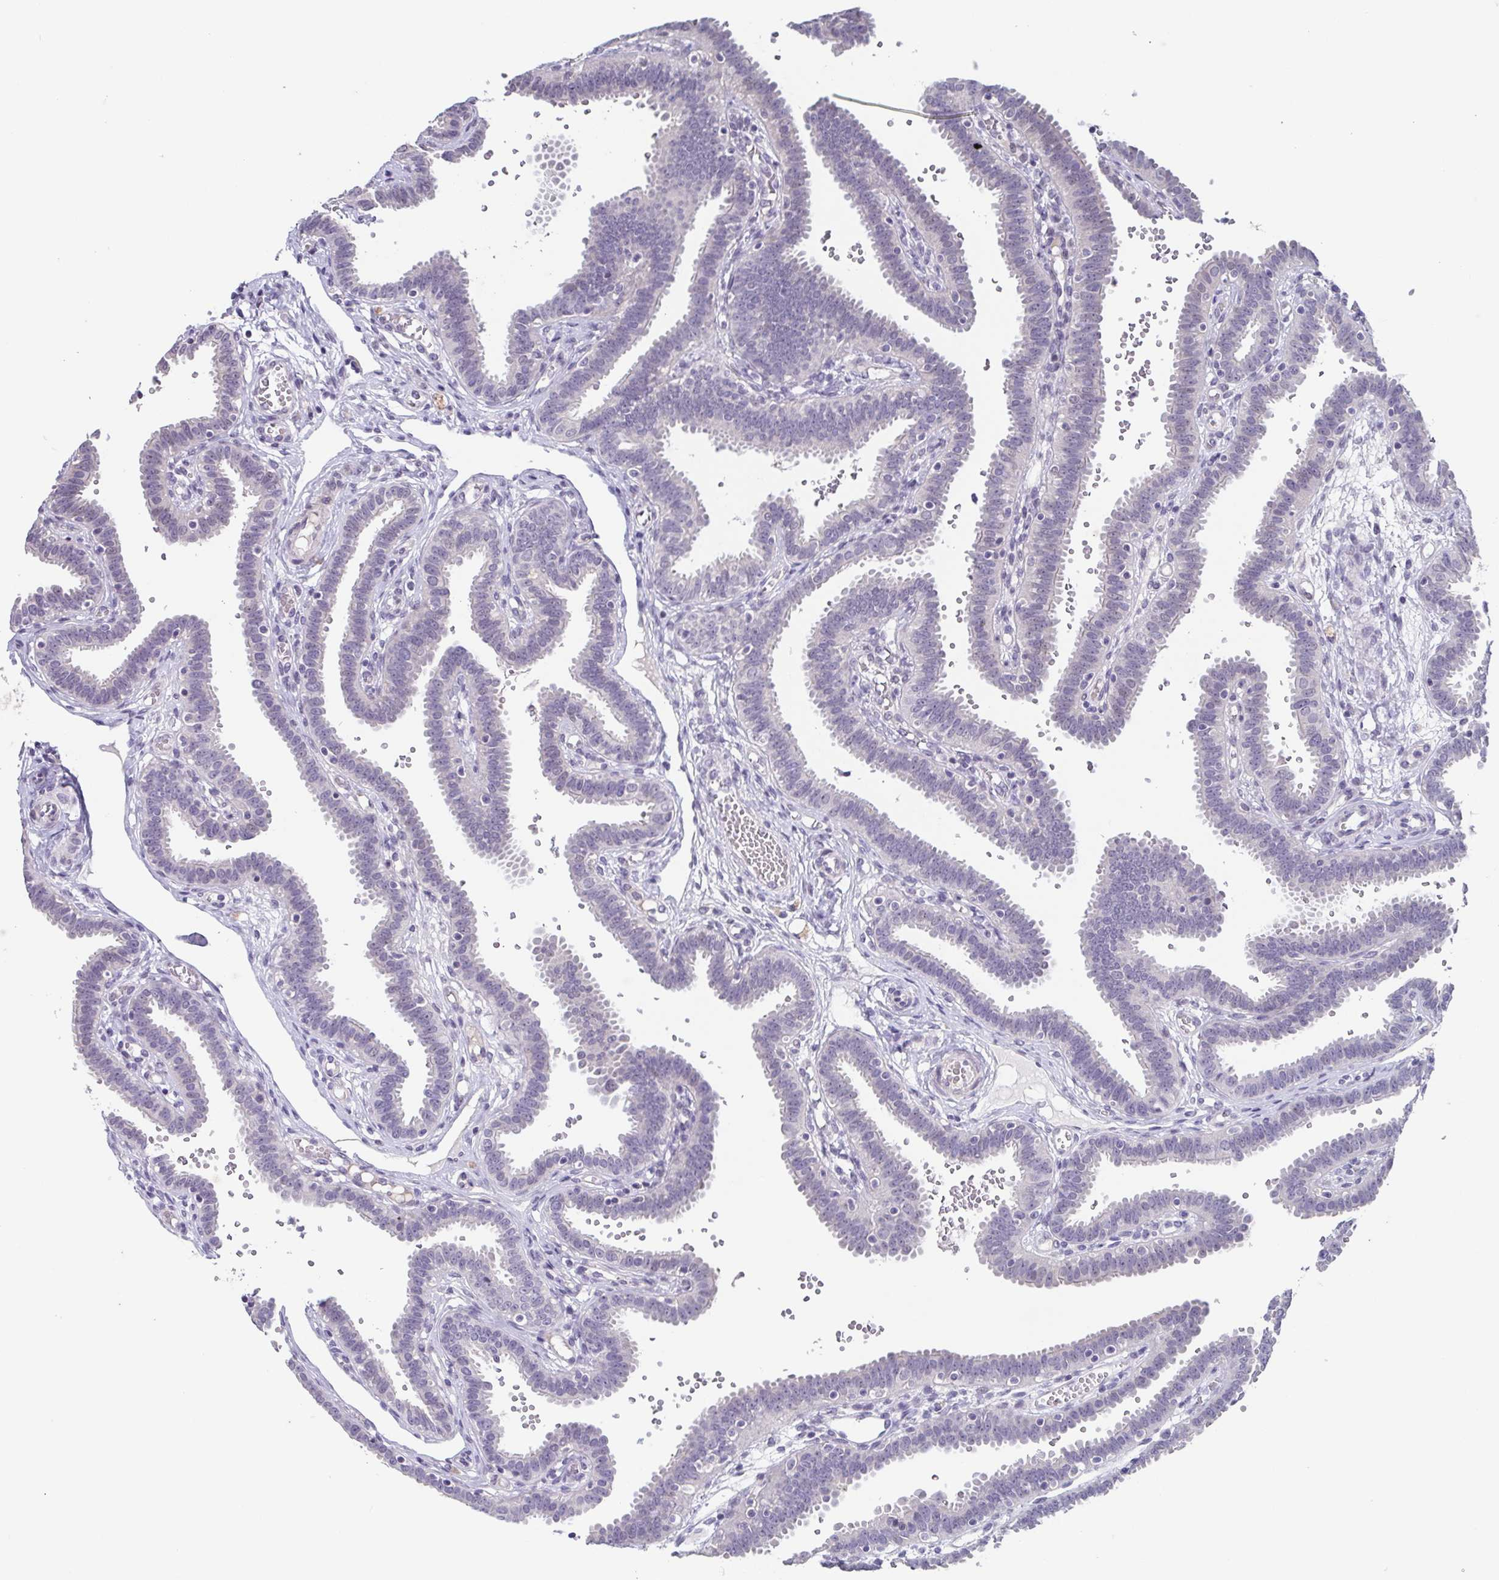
{"staining": {"intensity": "negative", "quantity": "none", "location": "none"}, "tissue": "fallopian tube", "cell_type": "Glandular cells", "image_type": "normal", "snomed": [{"axis": "morphology", "description": "Normal tissue, NOS"}, {"axis": "topography", "description": "Fallopian tube"}], "caption": "IHC micrograph of unremarkable human fallopian tube stained for a protein (brown), which reveals no staining in glandular cells. Brightfield microscopy of immunohistochemistry (IHC) stained with DAB (brown) and hematoxylin (blue), captured at high magnification.", "gene": "GHRL", "patient": {"sex": "female", "age": 37}}